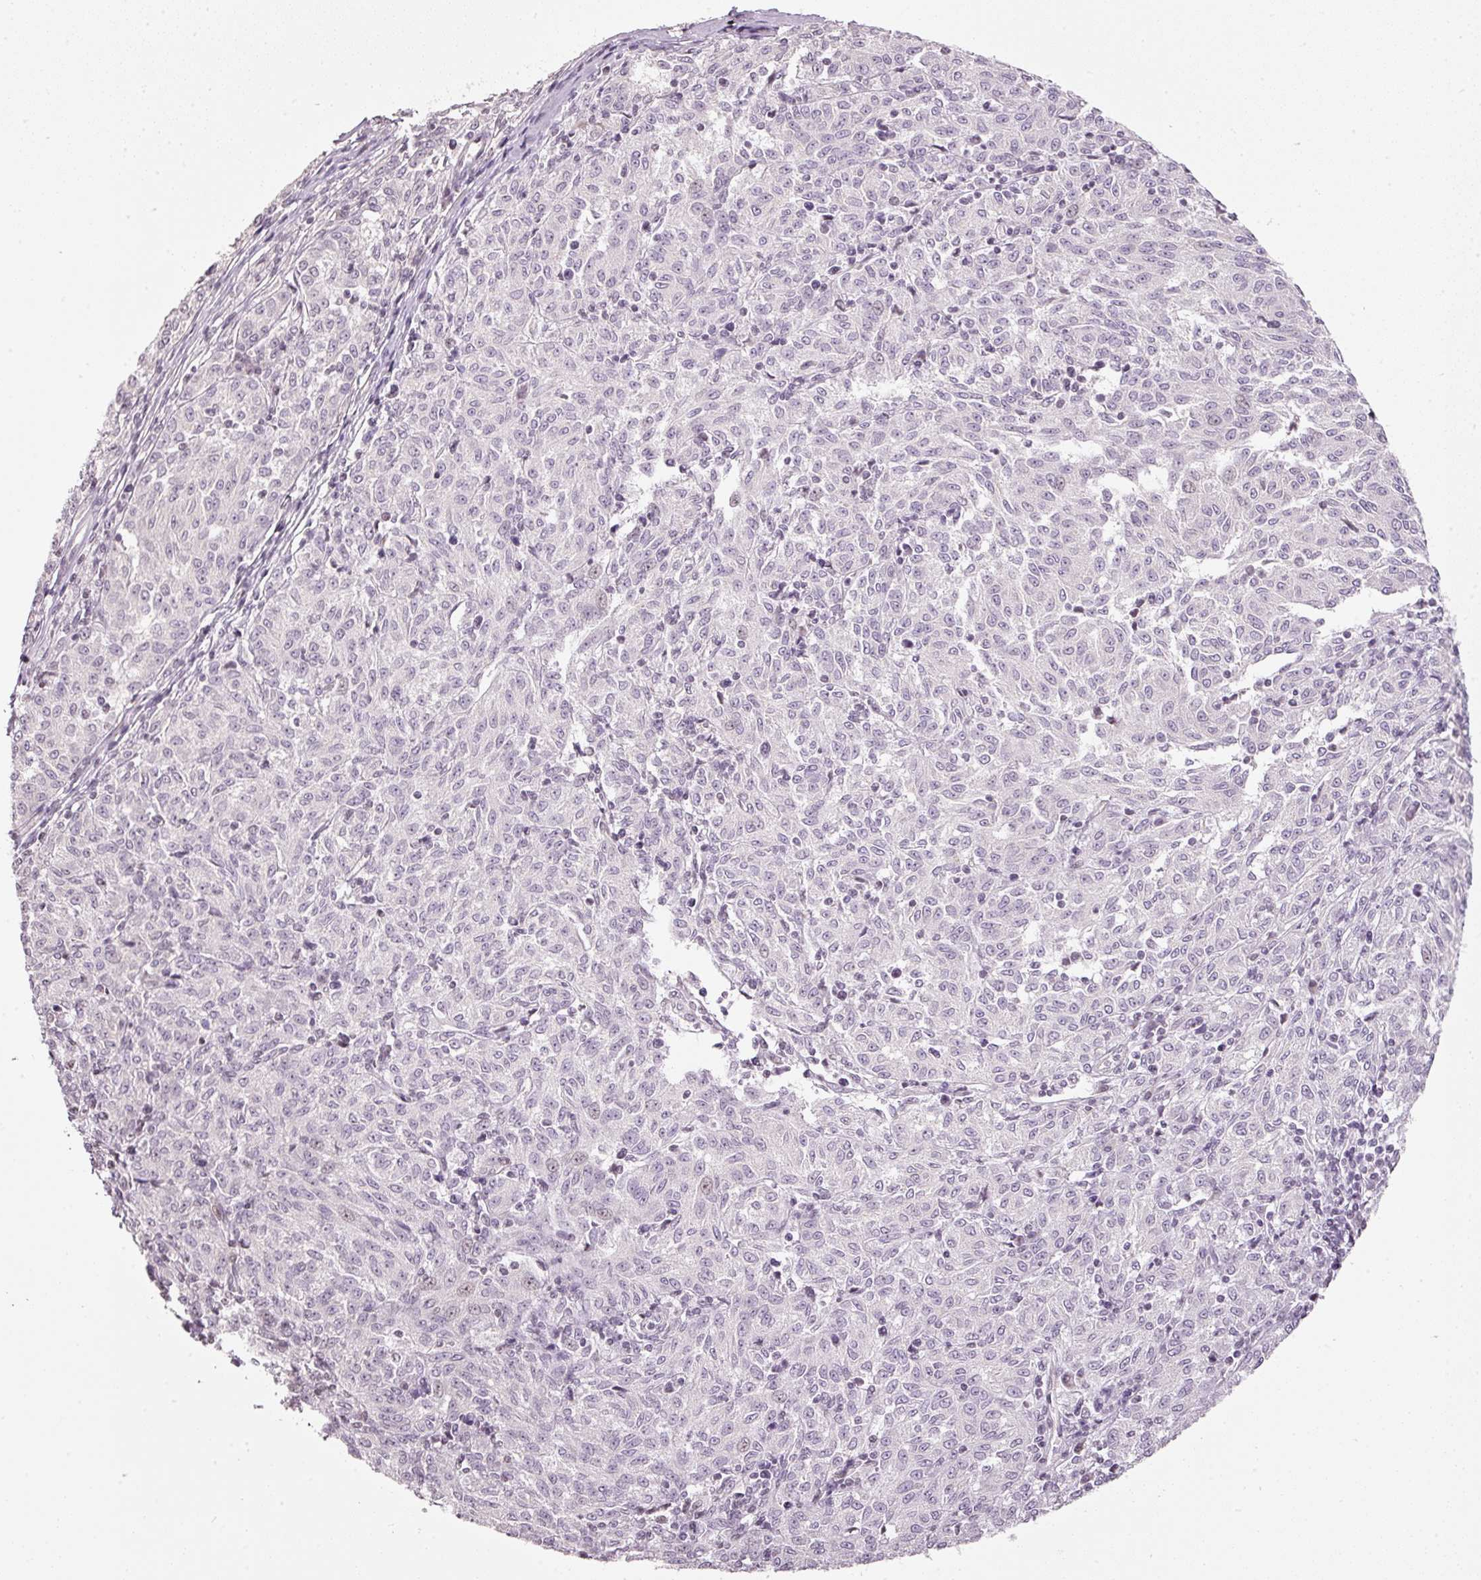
{"staining": {"intensity": "negative", "quantity": "none", "location": "none"}, "tissue": "melanoma", "cell_type": "Tumor cells", "image_type": "cancer", "snomed": [{"axis": "morphology", "description": "Malignant melanoma, NOS"}, {"axis": "topography", "description": "Skin"}], "caption": "A photomicrograph of human melanoma is negative for staining in tumor cells.", "gene": "NRDE2", "patient": {"sex": "female", "age": 72}}